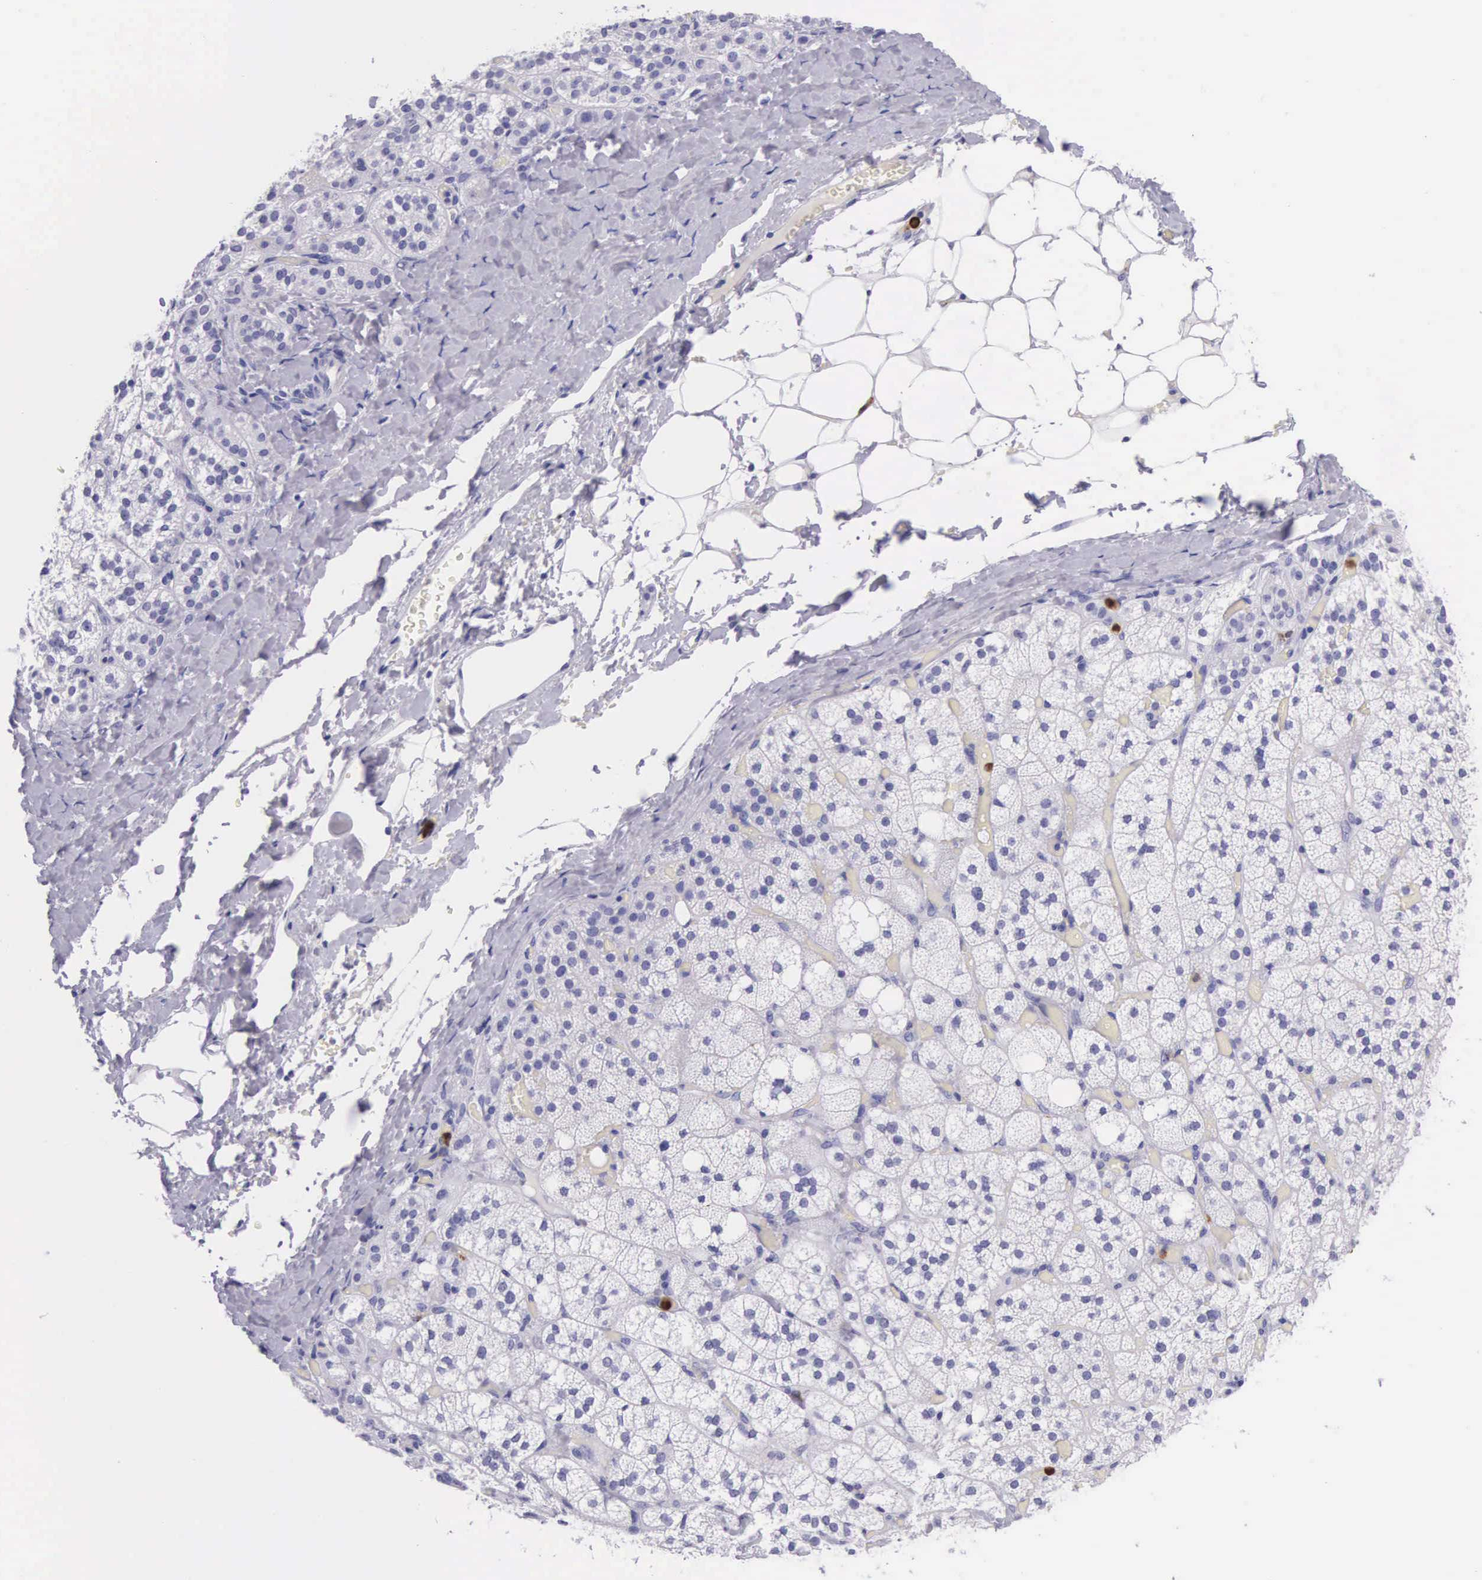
{"staining": {"intensity": "negative", "quantity": "none", "location": "none"}, "tissue": "adrenal gland", "cell_type": "Glandular cells", "image_type": "normal", "snomed": [{"axis": "morphology", "description": "Normal tissue, NOS"}, {"axis": "topography", "description": "Adrenal gland"}], "caption": "The IHC histopathology image has no significant staining in glandular cells of adrenal gland.", "gene": "FCN1", "patient": {"sex": "male", "age": 53}}